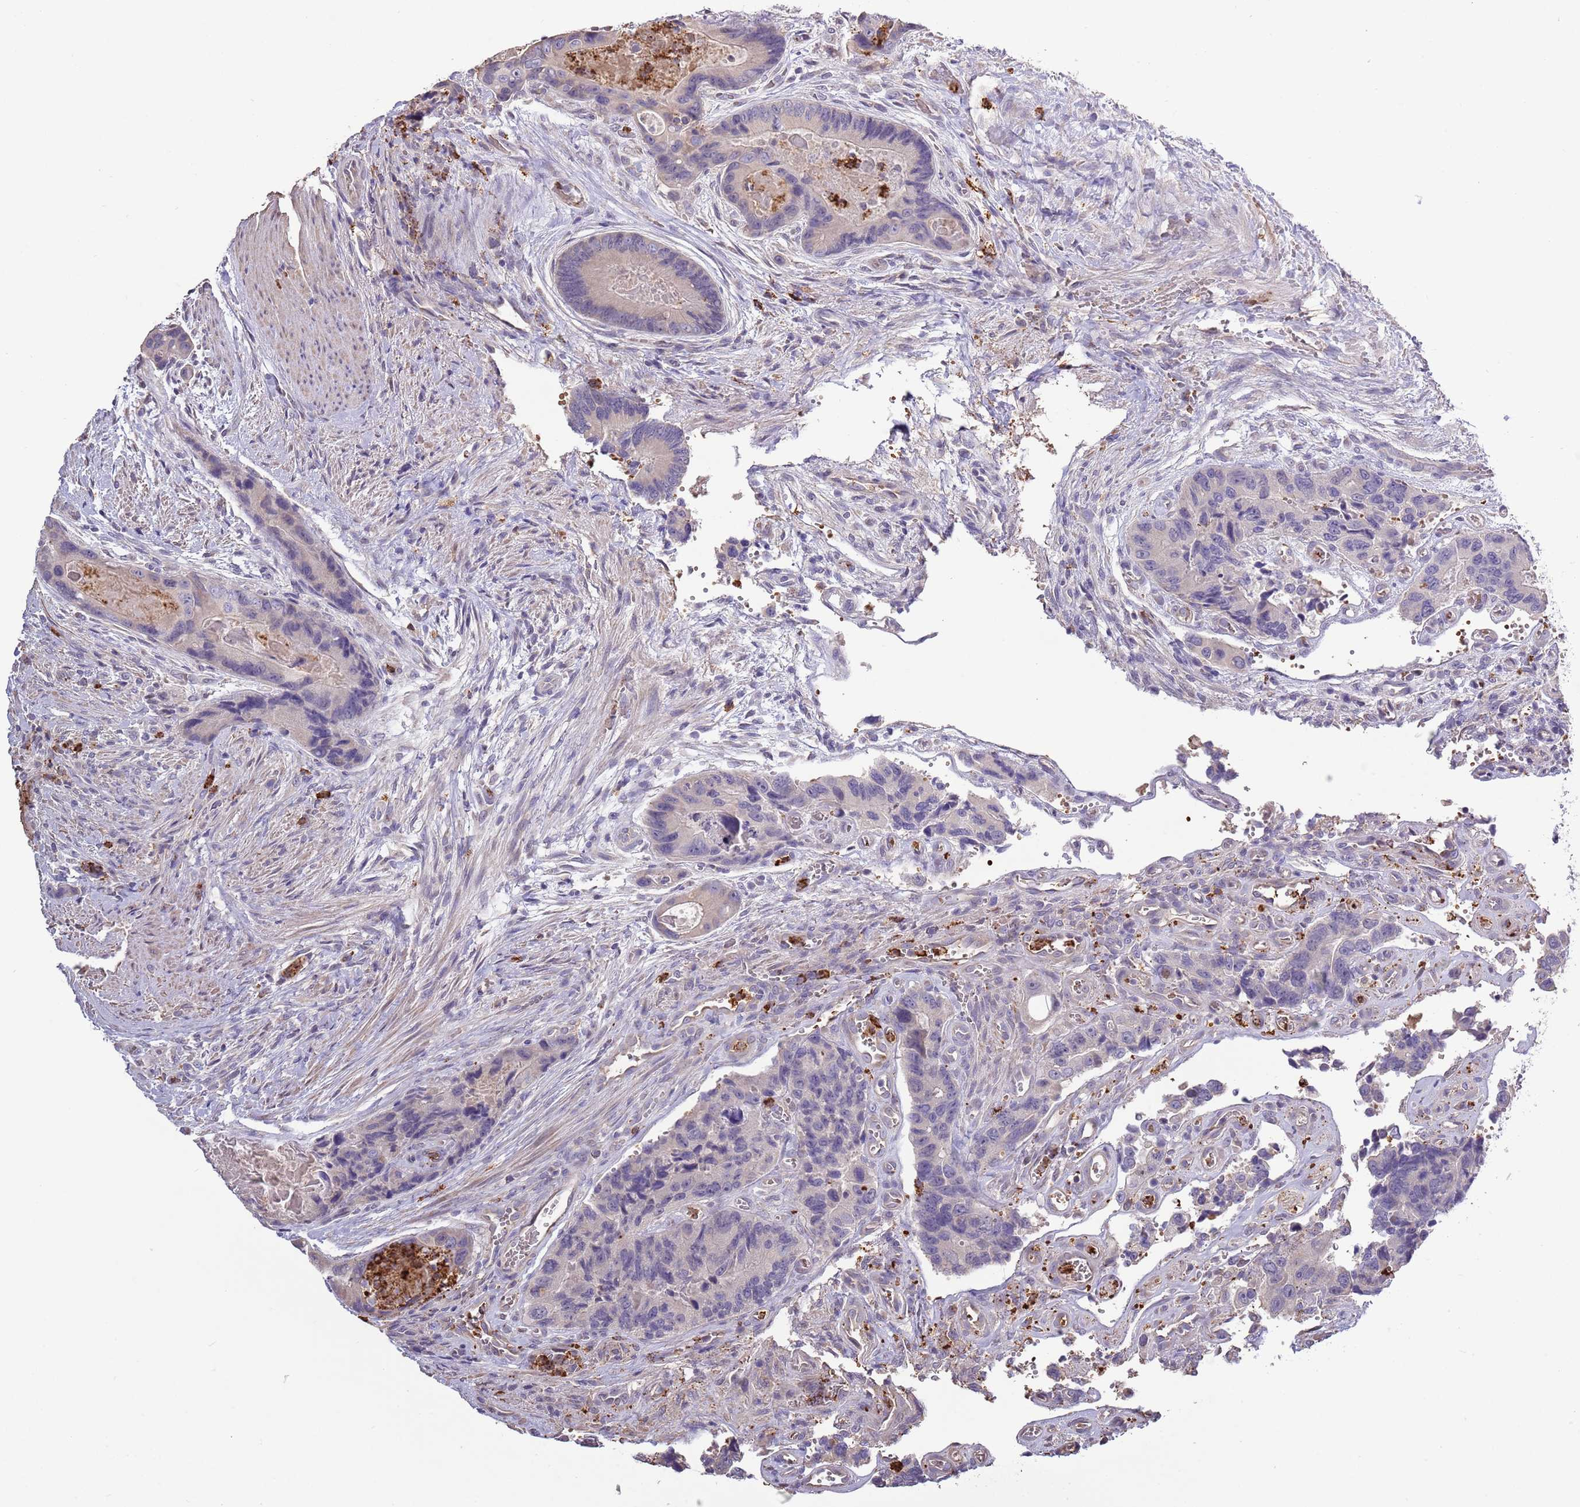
{"staining": {"intensity": "negative", "quantity": "none", "location": "none"}, "tissue": "colorectal cancer", "cell_type": "Tumor cells", "image_type": "cancer", "snomed": [{"axis": "morphology", "description": "Adenocarcinoma, NOS"}, {"axis": "topography", "description": "Colon"}], "caption": "DAB (3,3'-diaminobenzidine) immunohistochemical staining of colorectal cancer (adenocarcinoma) shows no significant staining in tumor cells.", "gene": "P2RY13", "patient": {"sex": "male", "age": 84}}